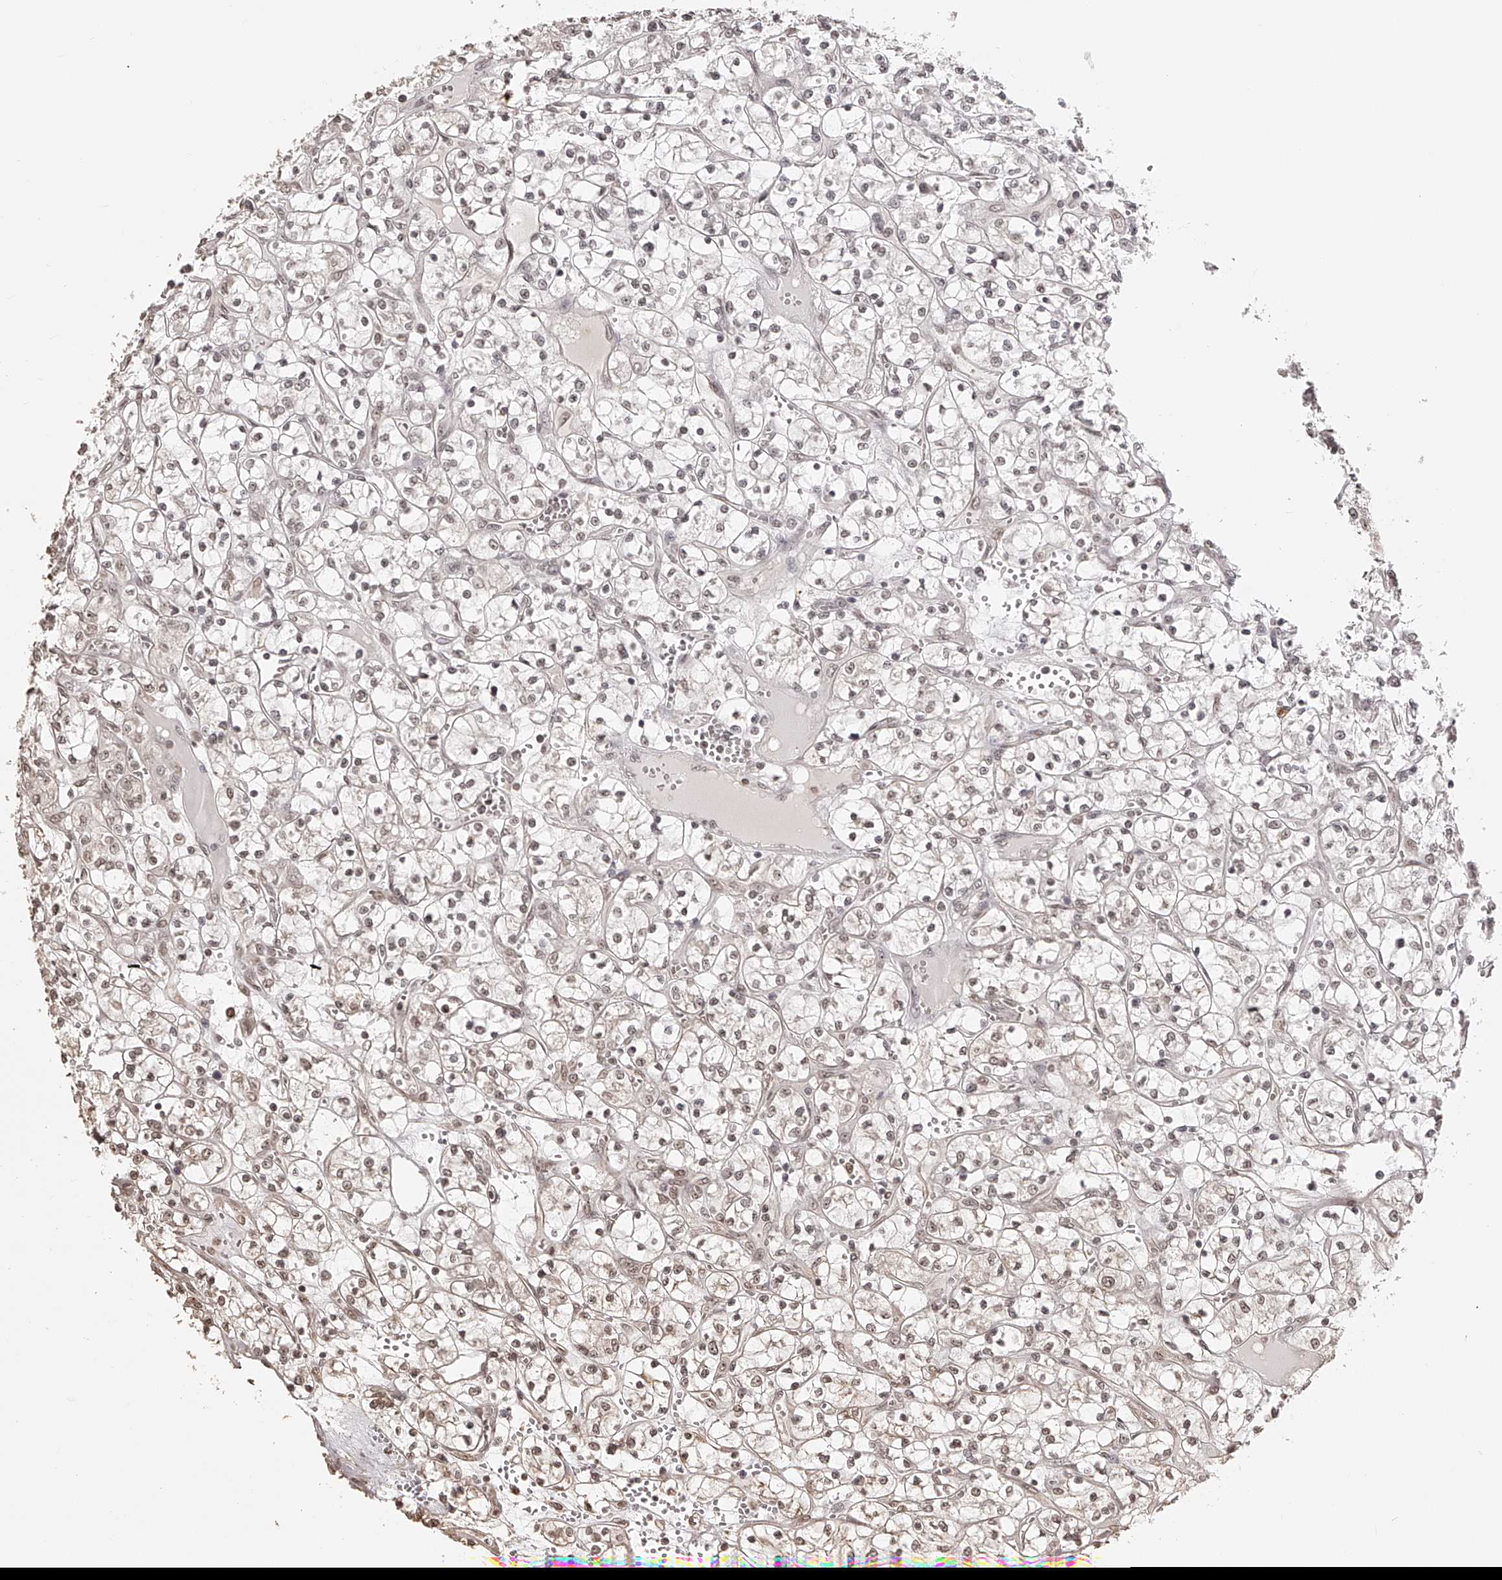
{"staining": {"intensity": "weak", "quantity": ">75%", "location": "nuclear"}, "tissue": "renal cancer", "cell_type": "Tumor cells", "image_type": "cancer", "snomed": [{"axis": "morphology", "description": "Adenocarcinoma, NOS"}, {"axis": "topography", "description": "Kidney"}], "caption": "Immunohistochemistry (IHC) of human renal adenocarcinoma reveals low levels of weak nuclear positivity in about >75% of tumor cells. Using DAB (3,3'-diaminobenzidine) (brown) and hematoxylin (blue) stains, captured at high magnification using brightfield microscopy.", "gene": "ZNF503", "patient": {"sex": "female", "age": 69}}